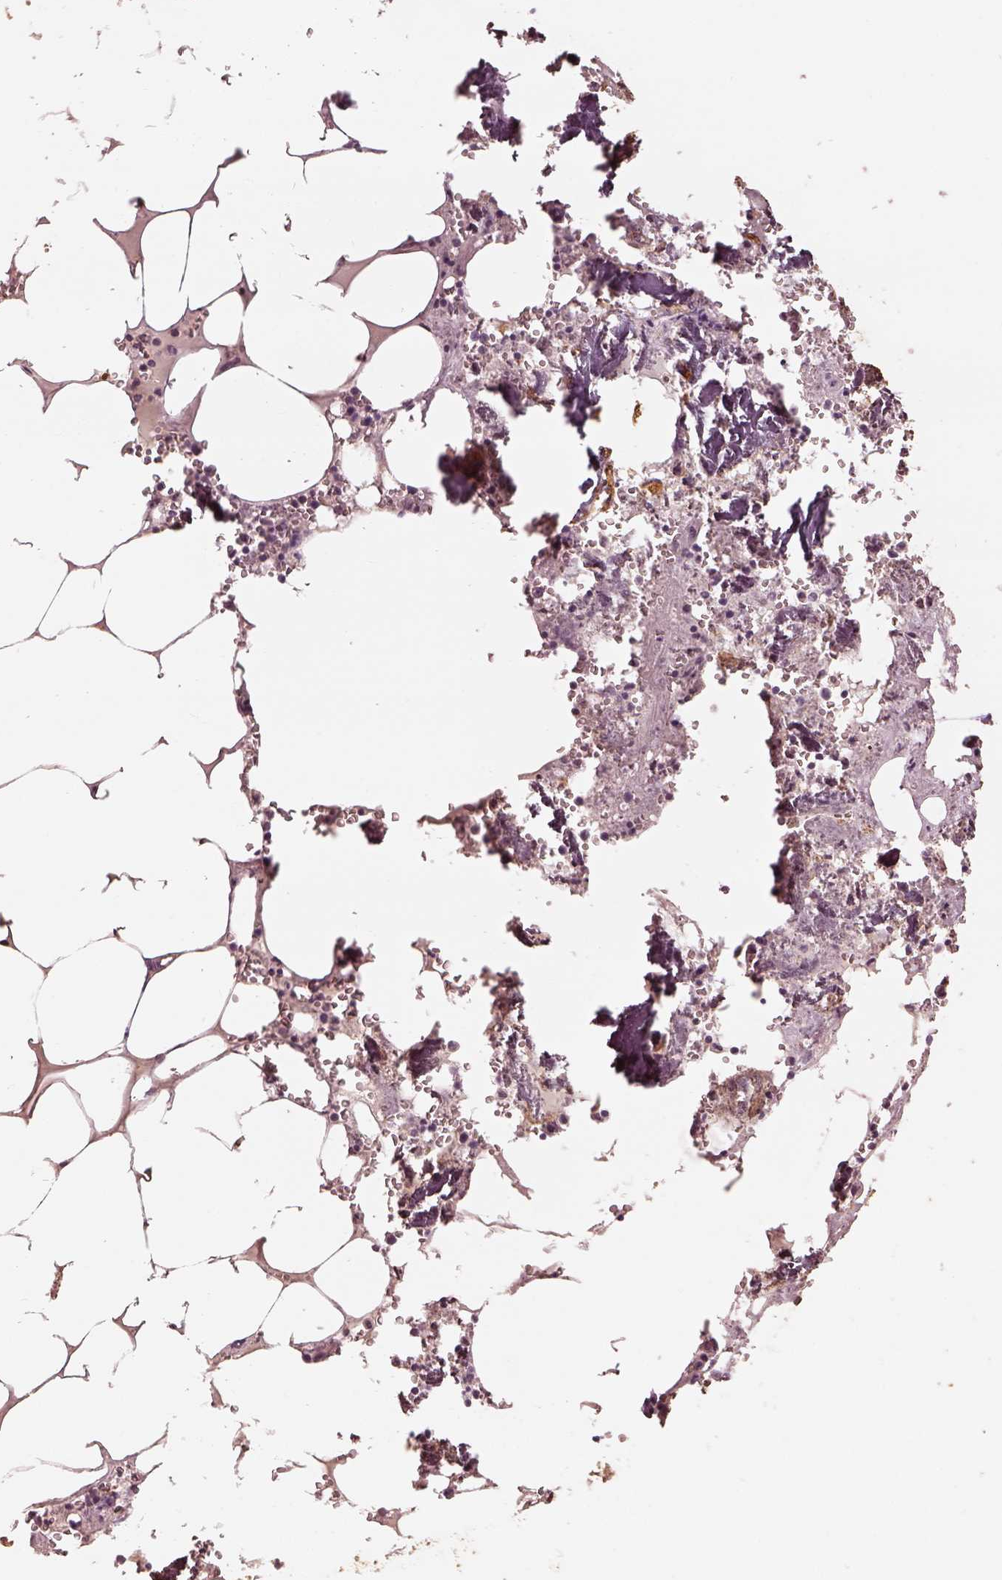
{"staining": {"intensity": "negative", "quantity": "none", "location": "none"}, "tissue": "bone marrow", "cell_type": "Hematopoietic cells", "image_type": "normal", "snomed": [{"axis": "morphology", "description": "Normal tissue, NOS"}, {"axis": "topography", "description": "Bone marrow"}], "caption": "Photomicrograph shows no protein expression in hematopoietic cells of unremarkable bone marrow. The staining is performed using DAB brown chromogen with nuclei counter-stained in using hematoxylin.", "gene": "ADRB3", "patient": {"sex": "male", "age": 54}}